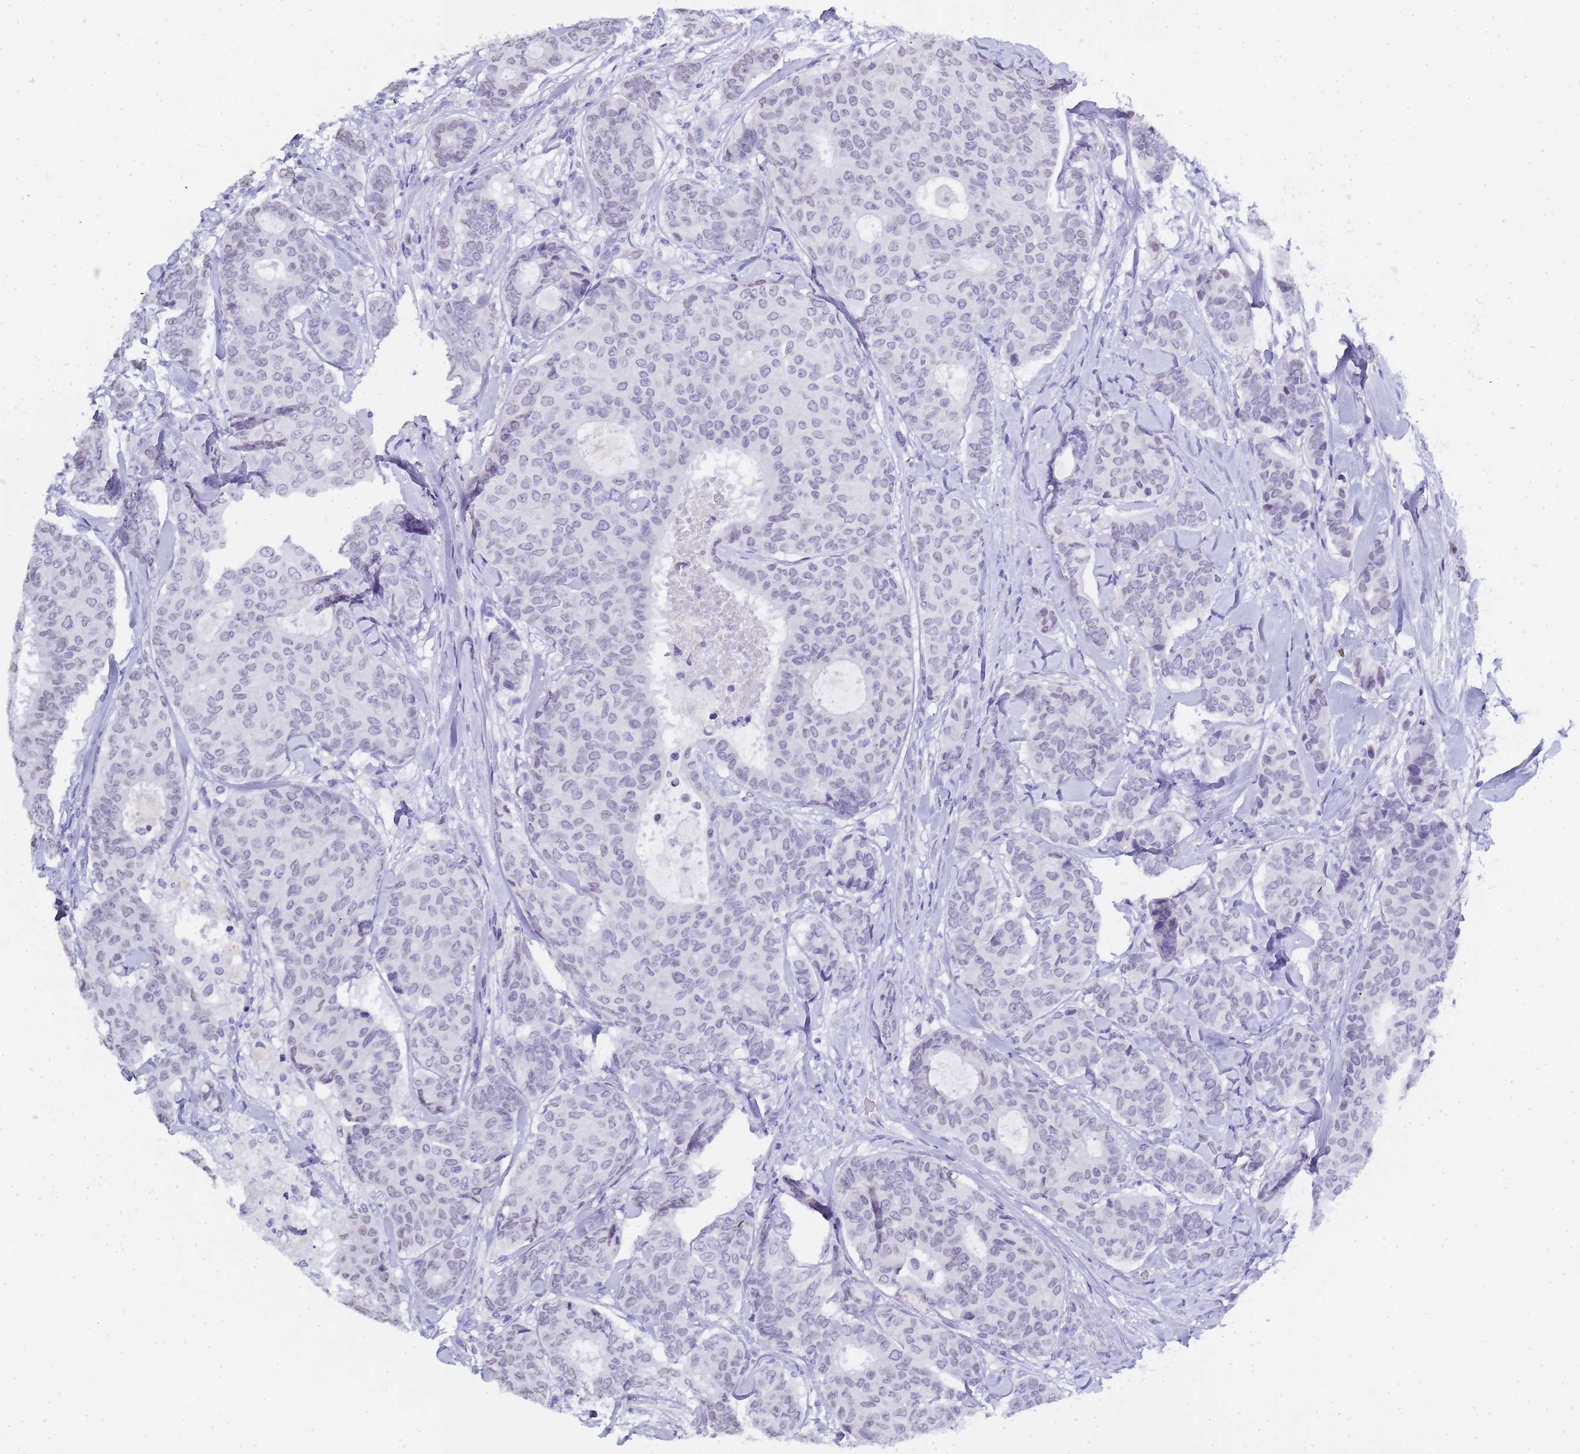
{"staining": {"intensity": "negative", "quantity": "none", "location": "none"}, "tissue": "breast cancer", "cell_type": "Tumor cells", "image_type": "cancer", "snomed": [{"axis": "morphology", "description": "Duct carcinoma"}, {"axis": "topography", "description": "Breast"}], "caption": "Photomicrograph shows no protein staining in tumor cells of intraductal carcinoma (breast) tissue.", "gene": "CTRC", "patient": {"sex": "female", "age": 75}}